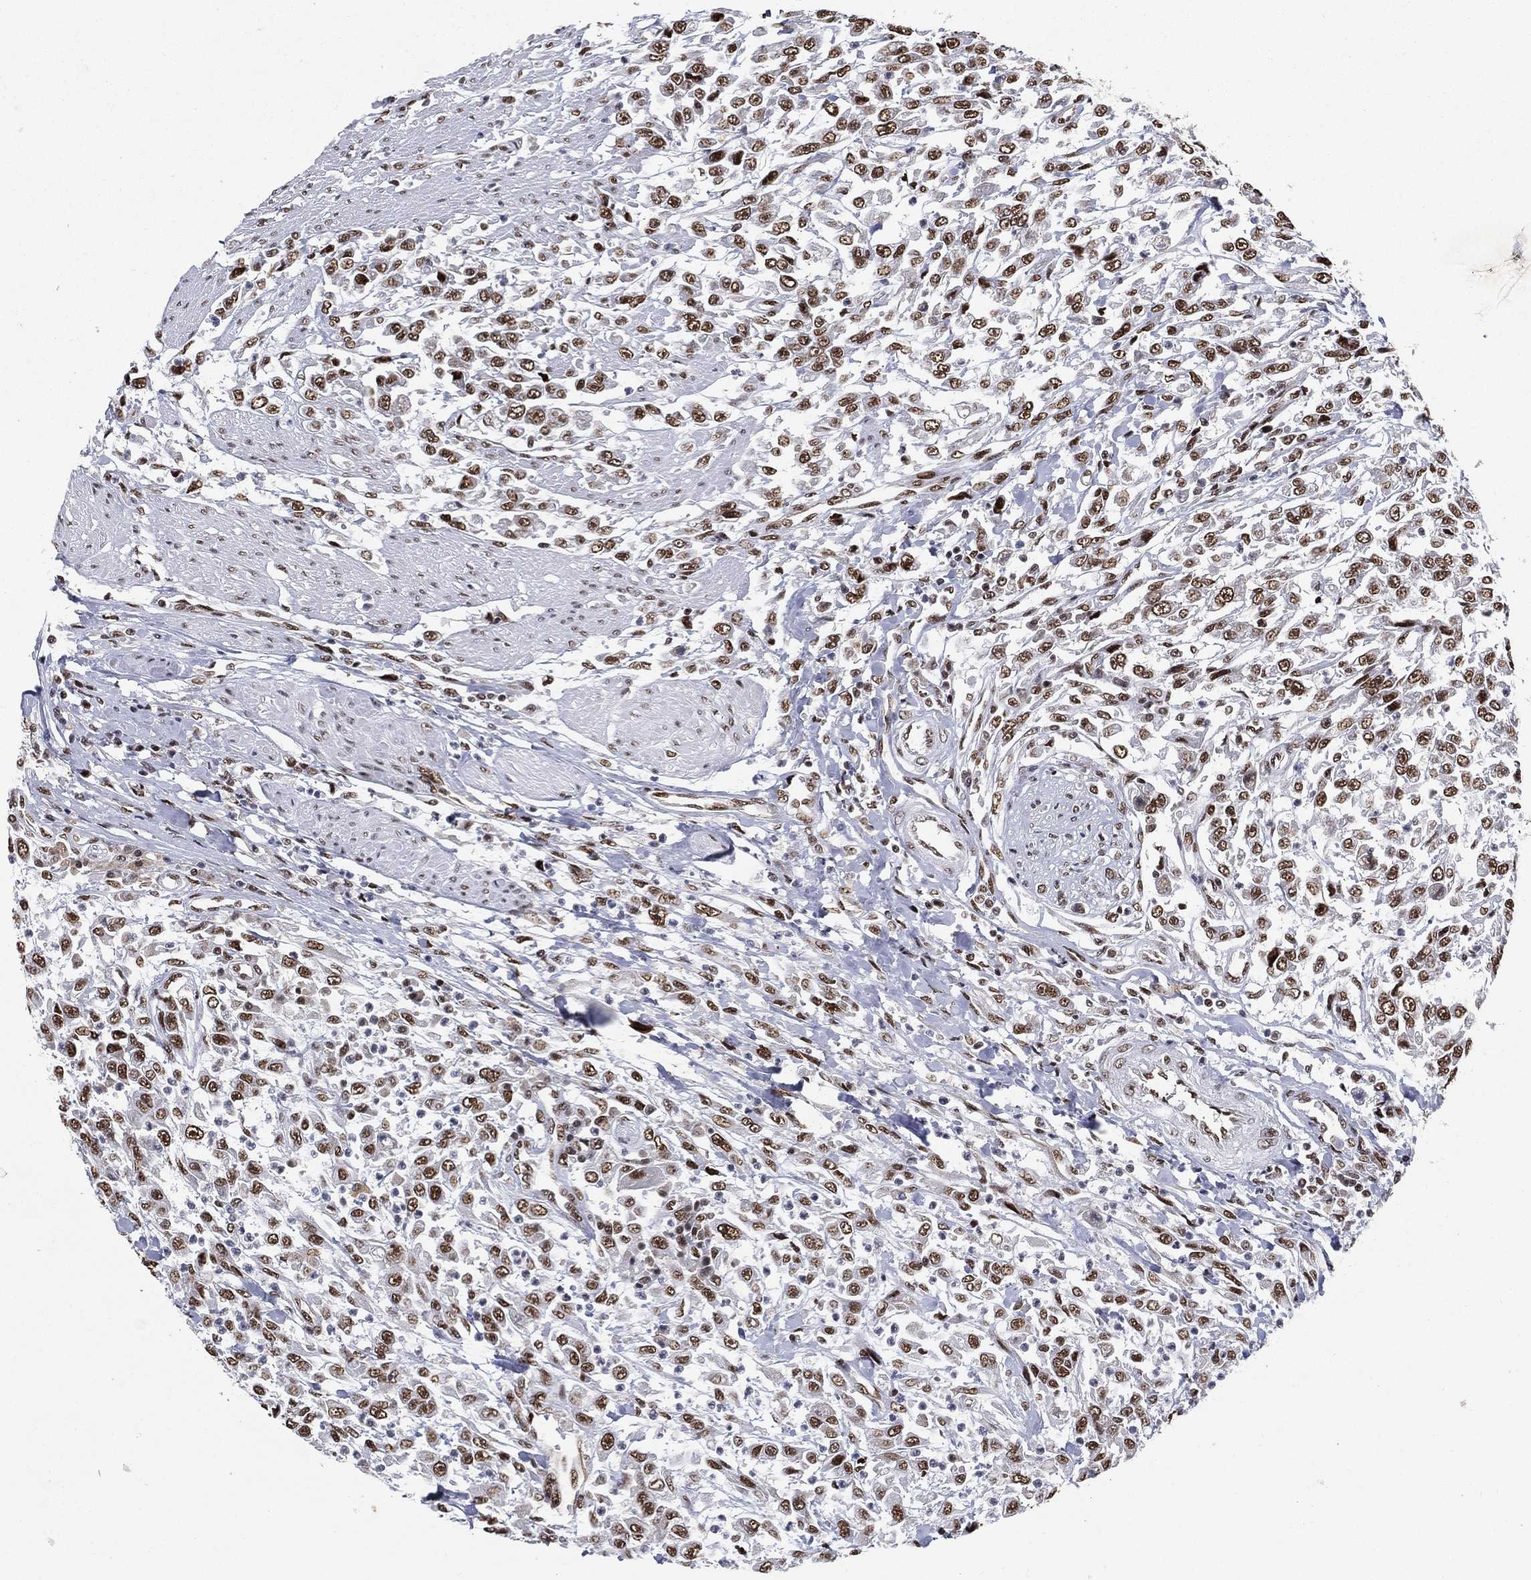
{"staining": {"intensity": "moderate", "quantity": ">75%", "location": "nuclear"}, "tissue": "urothelial cancer", "cell_type": "Tumor cells", "image_type": "cancer", "snomed": [{"axis": "morphology", "description": "Urothelial carcinoma, High grade"}, {"axis": "topography", "description": "Urinary bladder"}], "caption": "Immunohistochemistry (IHC) photomicrograph of human urothelial carcinoma (high-grade) stained for a protein (brown), which shows medium levels of moderate nuclear positivity in approximately >75% of tumor cells.", "gene": "DDX27", "patient": {"sex": "male", "age": 46}}